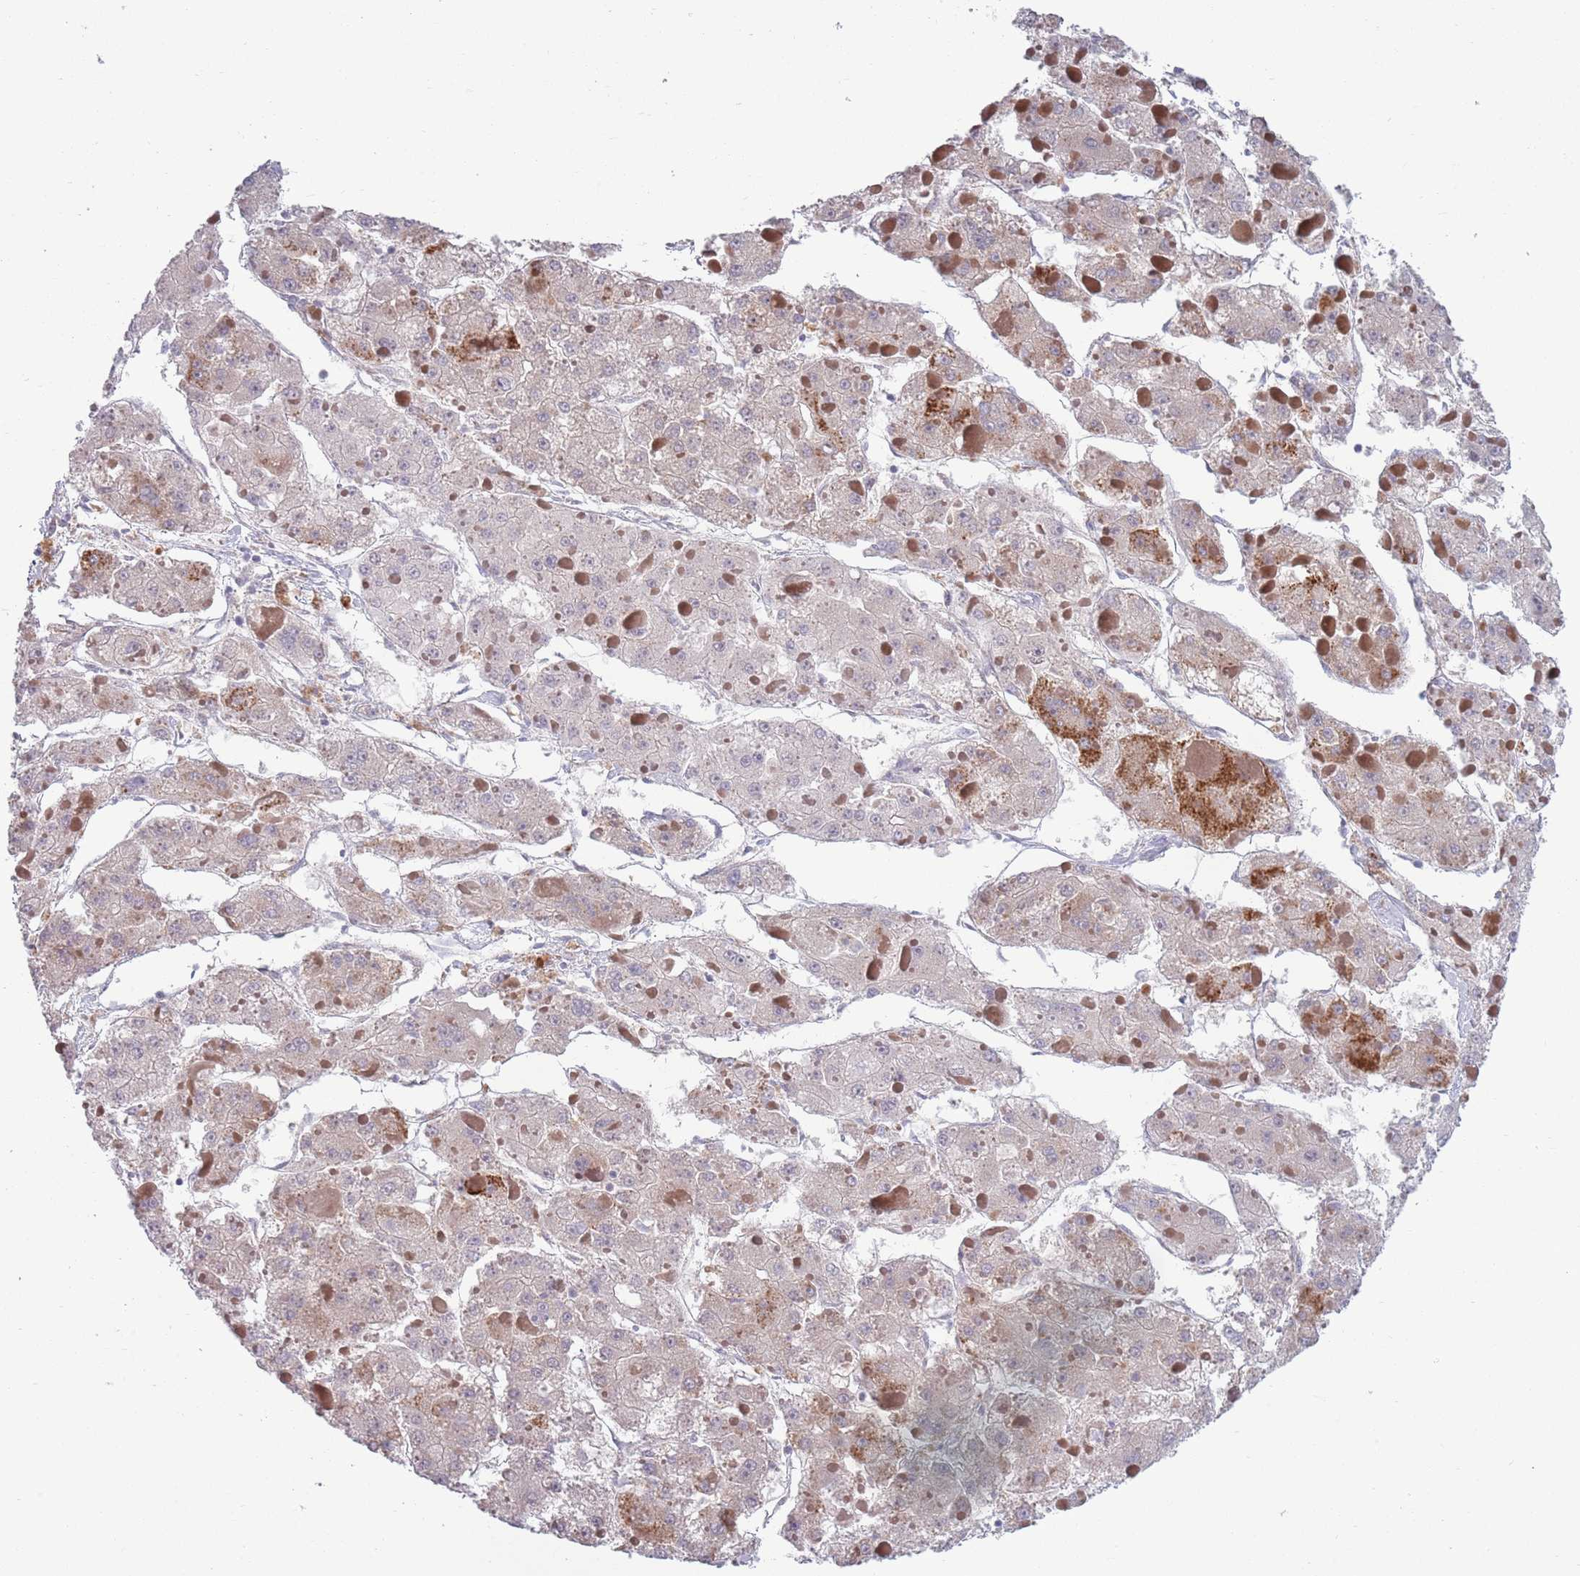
{"staining": {"intensity": "negative", "quantity": "none", "location": "none"}, "tissue": "liver cancer", "cell_type": "Tumor cells", "image_type": "cancer", "snomed": [{"axis": "morphology", "description": "Carcinoma, Hepatocellular, NOS"}, {"axis": "topography", "description": "Liver"}], "caption": "Immunohistochemistry (IHC) of liver hepatocellular carcinoma demonstrates no positivity in tumor cells. (DAB immunohistochemistry (IHC) visualized using brightfield microscopy, high magnification).", "gene": "TYW1", "patient": {"sex": "female", "age": 73}}